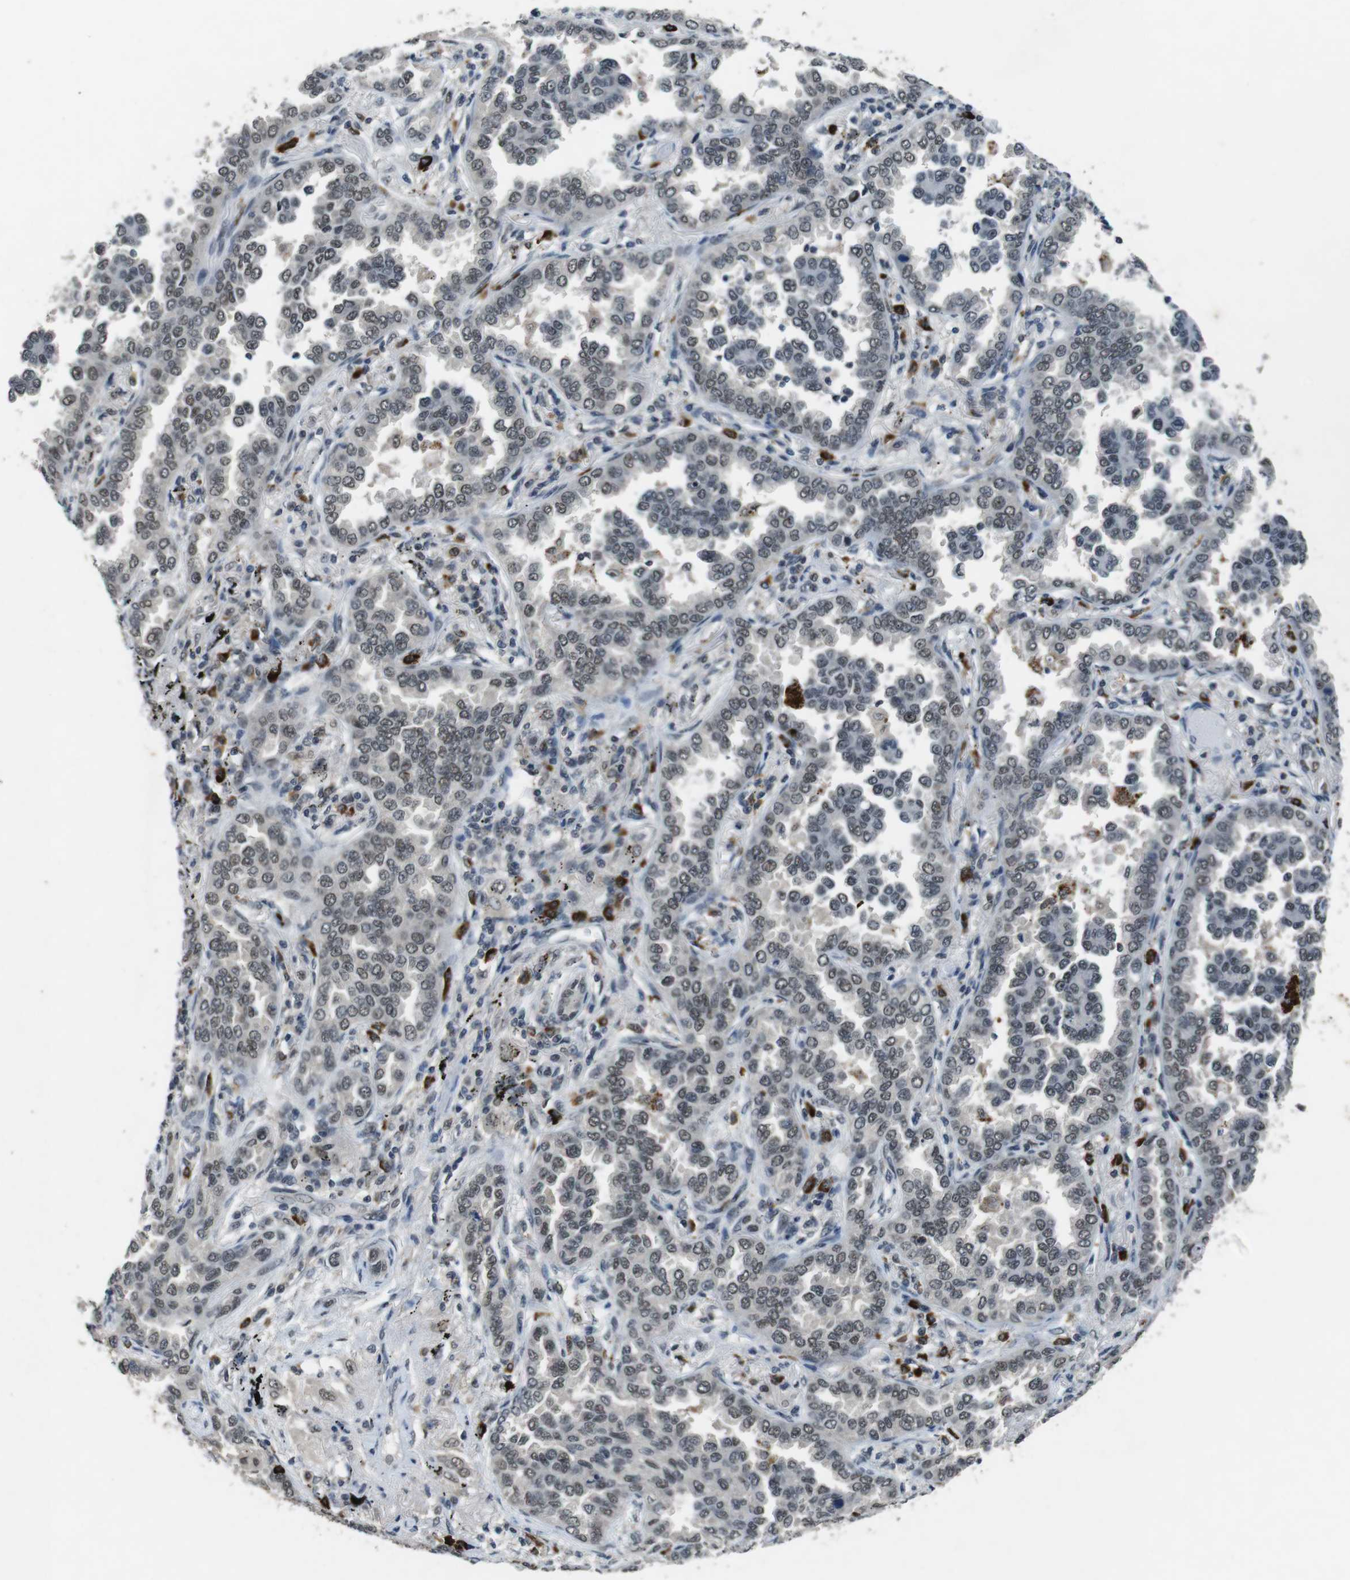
{"staining": {"intensity": "weak", "quantity": "25%-75%", "location": "nuclear"}, "tissue": "lung cancer", "cell_type": "Tumor cells", "image_type": "cancer", "snomed": [{"axis": "morphology", "description": "Normal tissue, NOS"}, {"axis": "morphology", "description": "Adenocarcinoma, NOS"}, {"axis": "topography", "description": "Lung"}], "caption": "There is low levels of weak nuclear staining in tumor cells of lung adenocarcinoma, as demonstrated by immunohistochemical staining (brown color).", "gene": "USP7", "patient": {"sex": "male", "age": 59}}